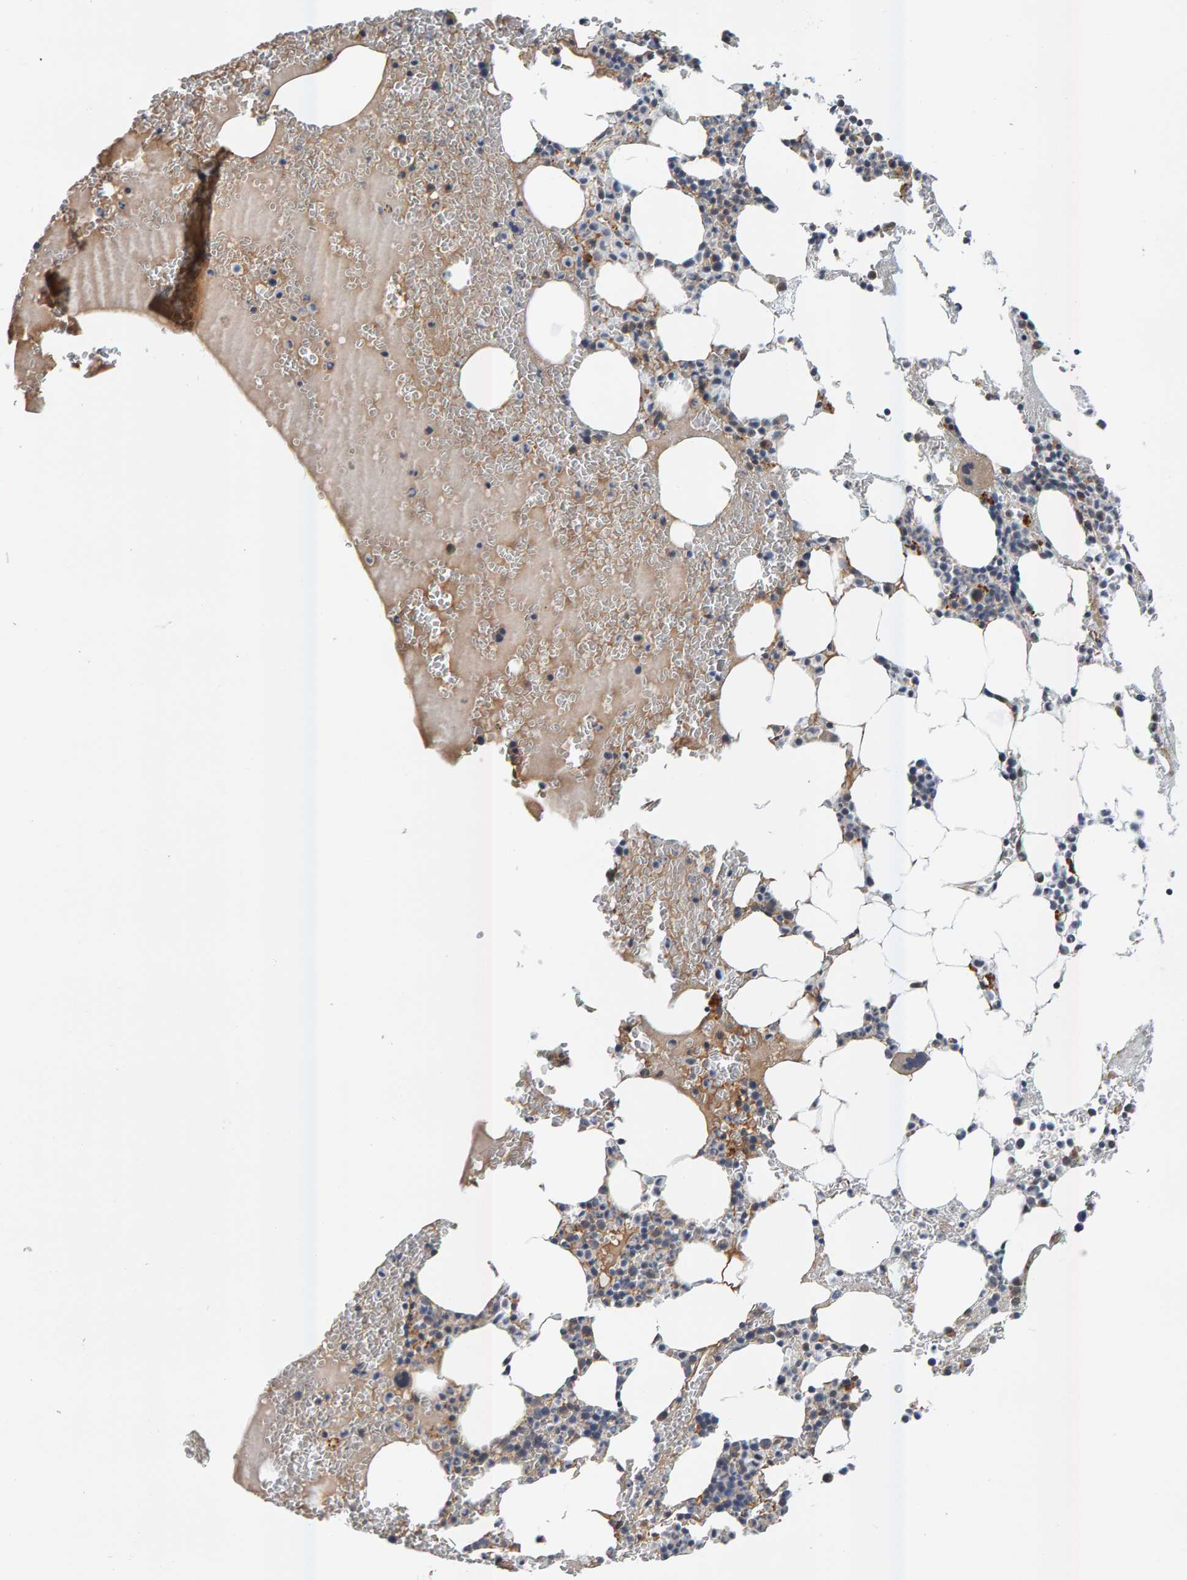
{"staining": {"intensity": "negative", "quantity": "none", "location": "none"}, "tissue": "bone marrow", "cell_type": "Hematopoietic cells", "image_type": "normal", "snomed": [{"axis": "morphology", "description": "Normal tissue, NOS"}, {"axis": "morphology", "description": "Inflammation, NOS"}, {"axis": "topography", "description": "Bone marrow"}], "caption": "Bone marrow stained for a protein using IHC displays no expression hematopoietic cells.", "gene": "ZNF160", "patient": {"sex": "female", "age": 67}}